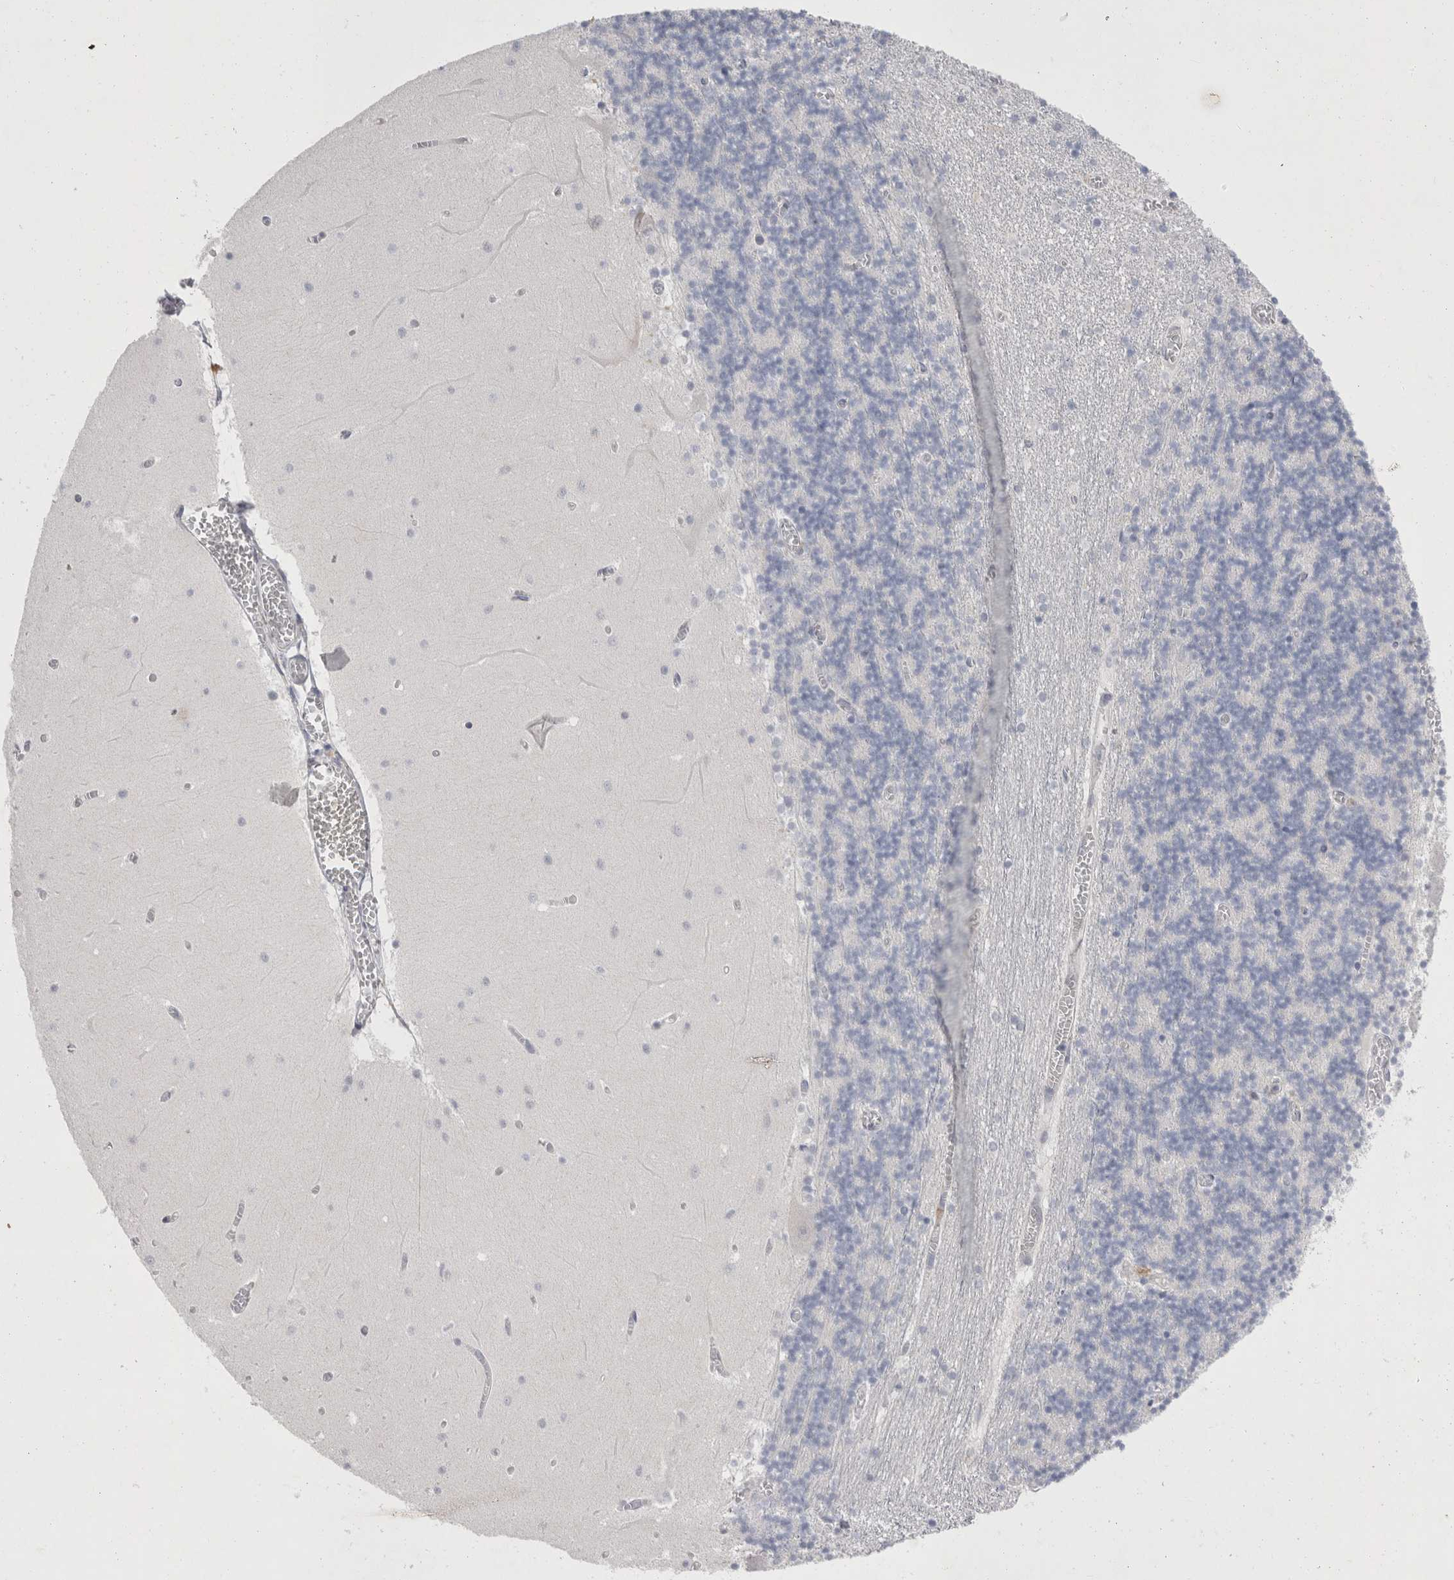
{"staining": {"intensity": "negative", "quantity": "none", "location": "none"}, "tissue": "cerebellum", "cell_type": "Cells in granular layer", "image_type": "normal", "snomed": [{"axis": "morphology", "description": "Normal tissue, NOS"}, {"axis": "topography", "description": "Cerebellum"}], "caption": "Immunohistochemistry (IHC) micrograph of benign human cerebellum stained for a protein (brown), which reveals no staining in cells in granular layer. Brightfield microscopy of immunohistochemistry stained with DAB (brown) and hematoxylin (blue), captured at high magnification.", "gene": "GAA", "patient": {"sex": "female", "age": 28}}